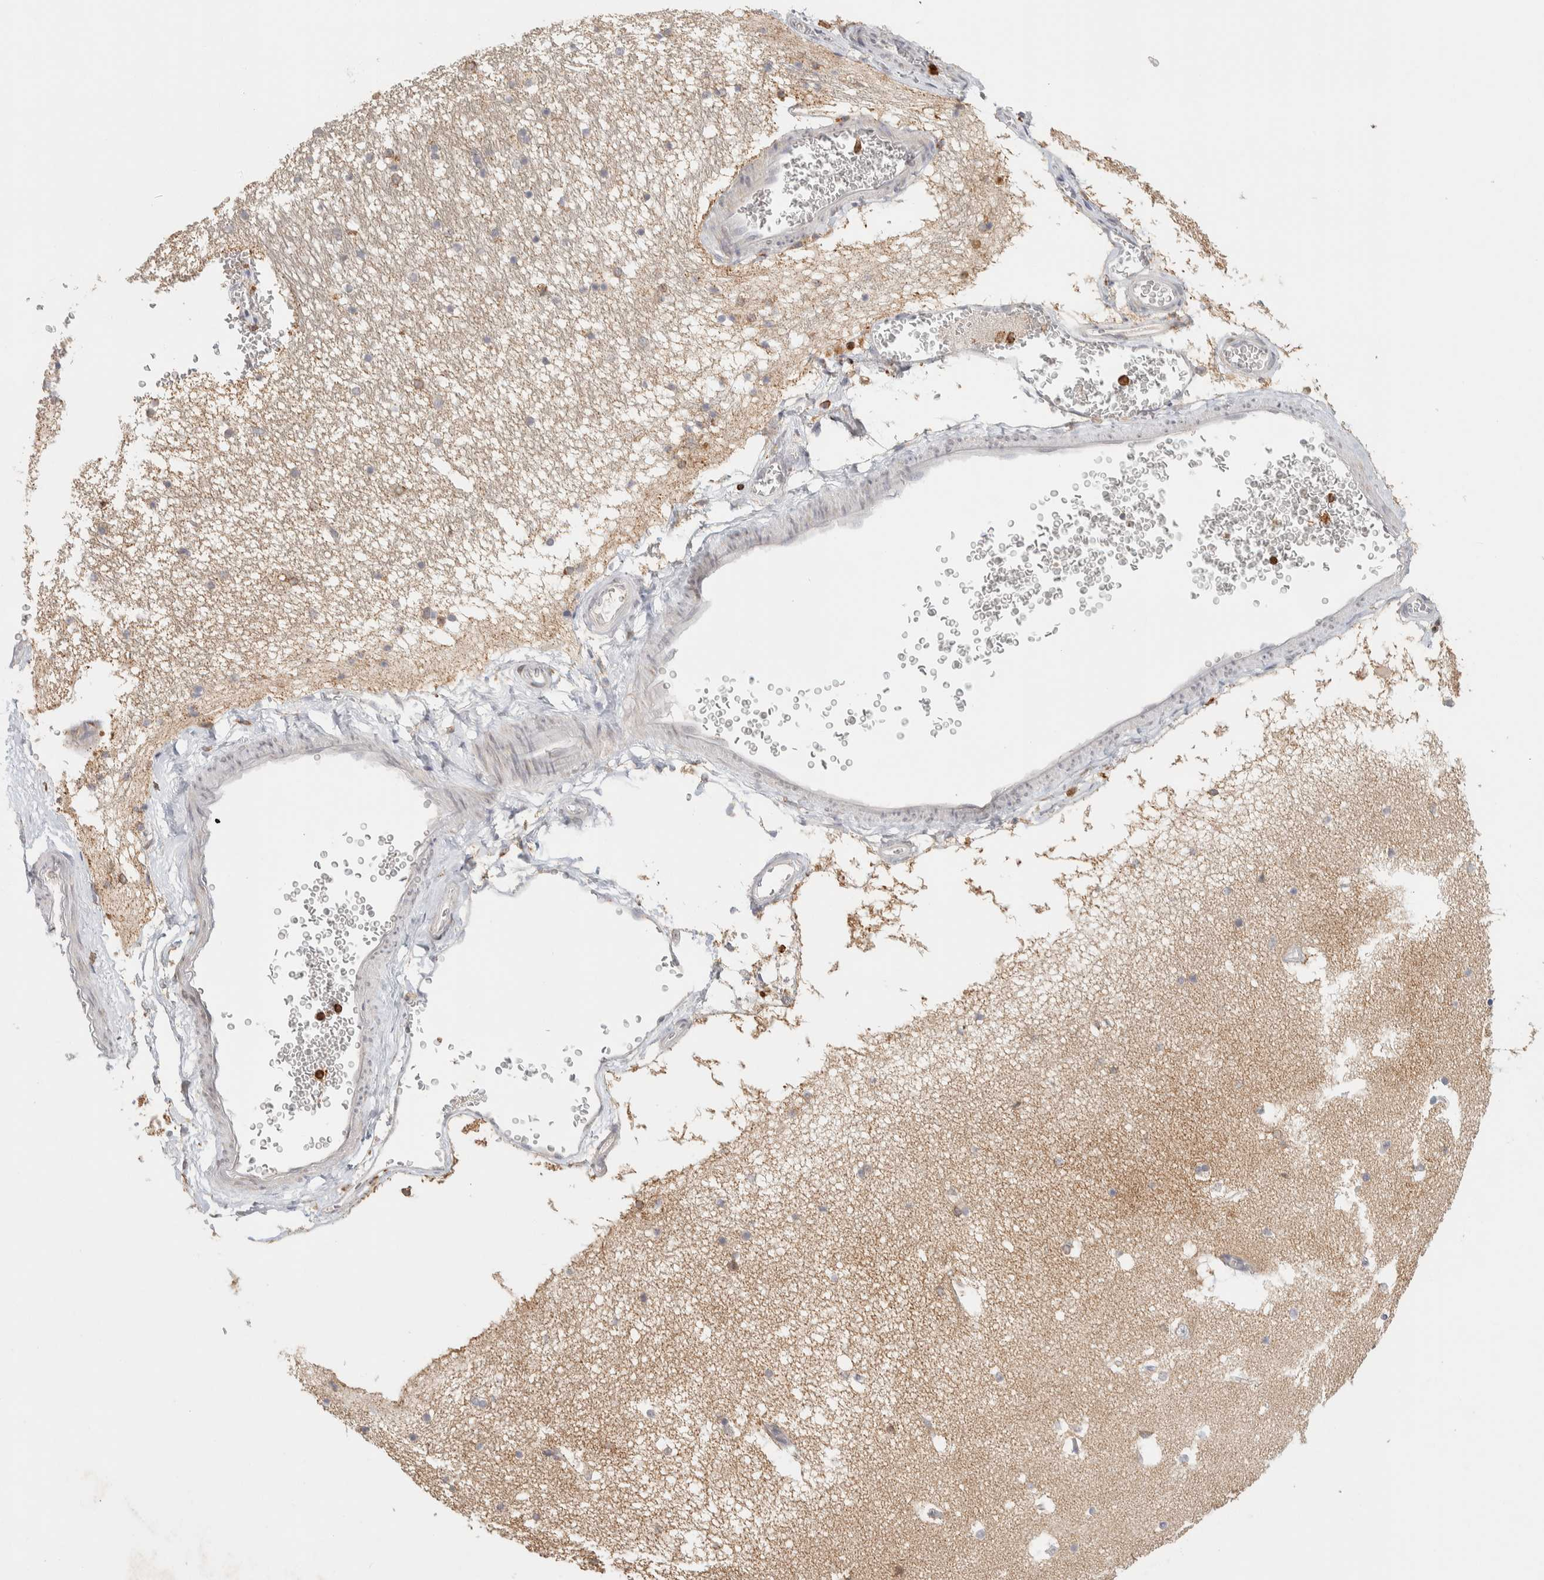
{"staining": {"intensity": "weak", "quantity": "<25%", "location": "cytoplasmic/membranous"}, "tissue": "hippocampus", "cell_type": "Glial cells", "image_type": "normal", "snomed": [{"axis": "morphology", "description": "Normal tissue, NOS"}, {"axis": "topography", "description": "Hippocampus"}], "caption": "IHC image of benign hippocampus: human hippocampus stained with DAB (3,3'-diaminobenzidine) shows no significant protein expression in glial cells.", "gene": "RUNDC1", "patient": {"sex": "male", "age": 45}}